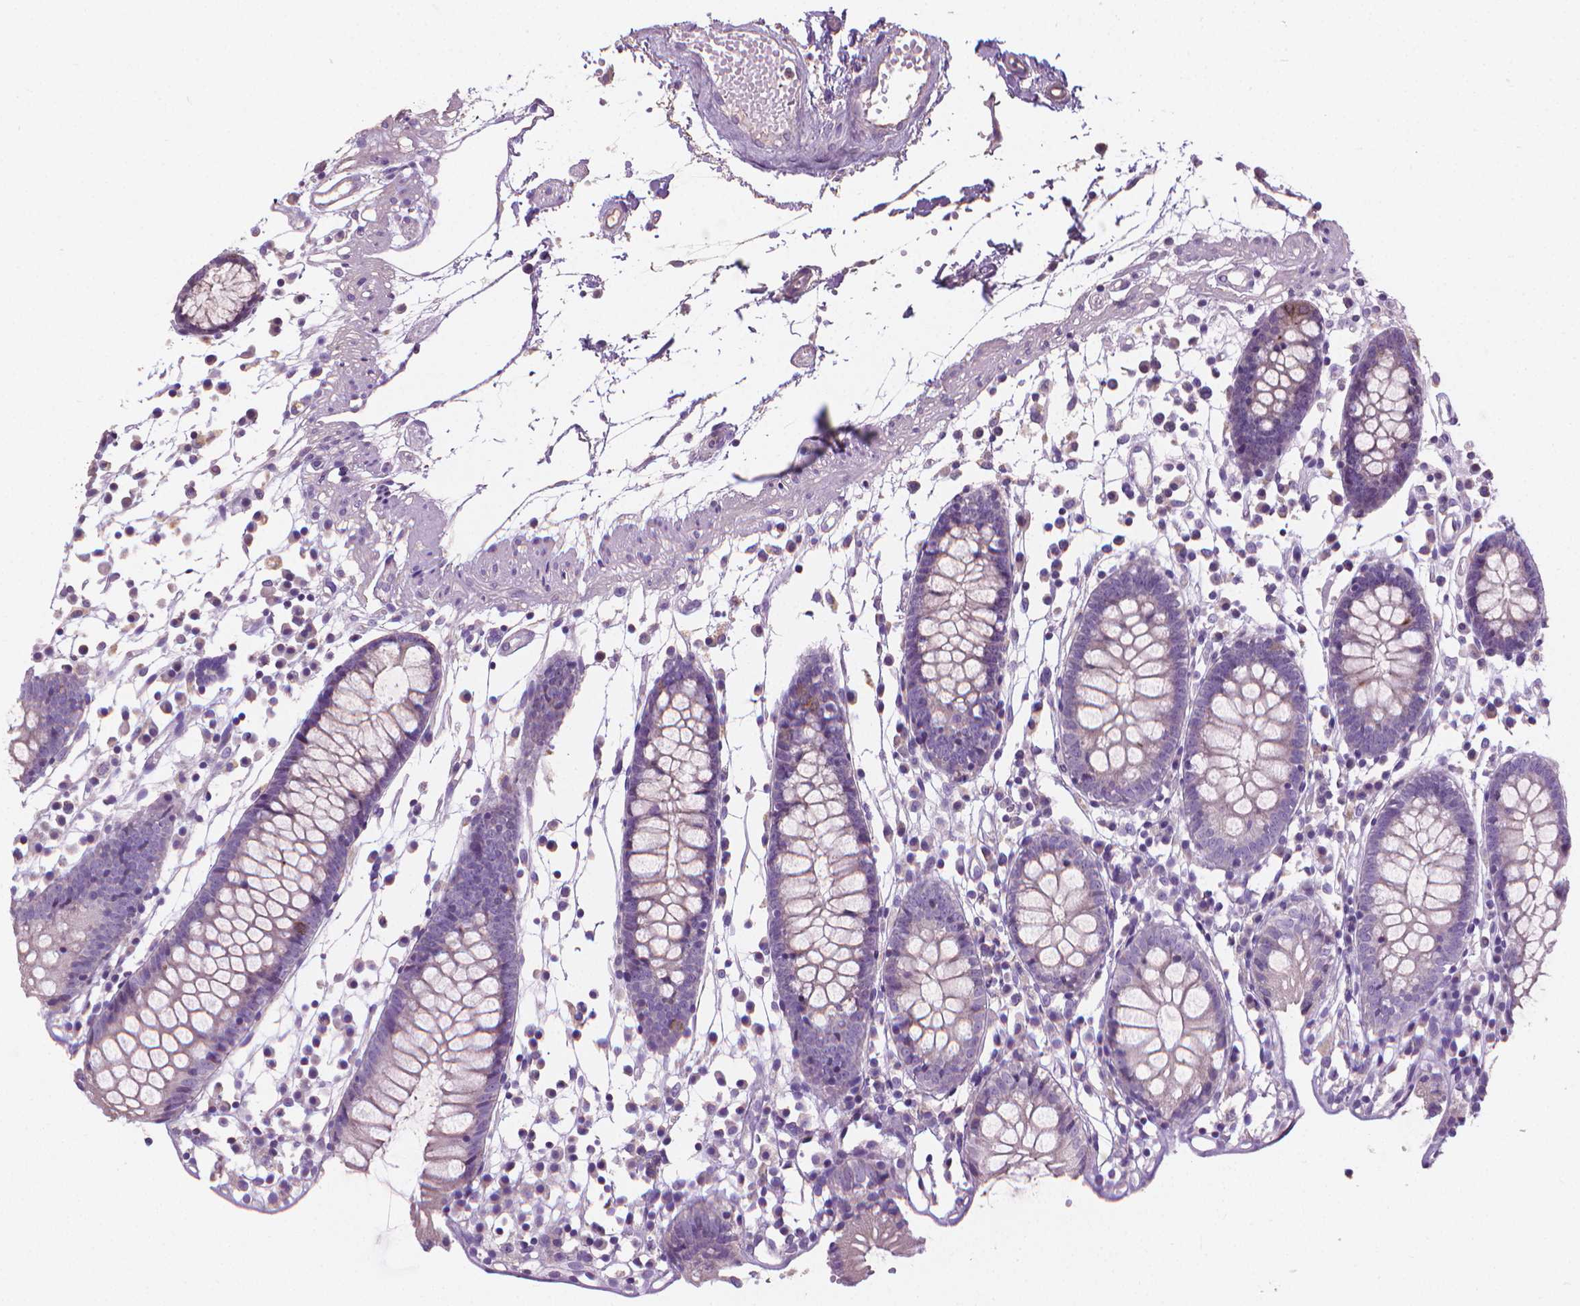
{"staining": {"intensity": "negative", "quantity": "none", "location": "none"}, "tissue": "colon", "cell_type": "Endothelial cells", "image_type": "normal", "snomed": [{"axis": "morphology", "description": "Normal tissue, NOS"}, {"axis": "morphology", "description": "Adenocarcinoma, NOS"}, {"axis": "topography", "description": "Colon"}], "caption": "IHC of unremarkable colon reveals no expression in endothelial cells.", "gene": "CABCOCO1", "patient": {"sex": "male", "age": 83}}